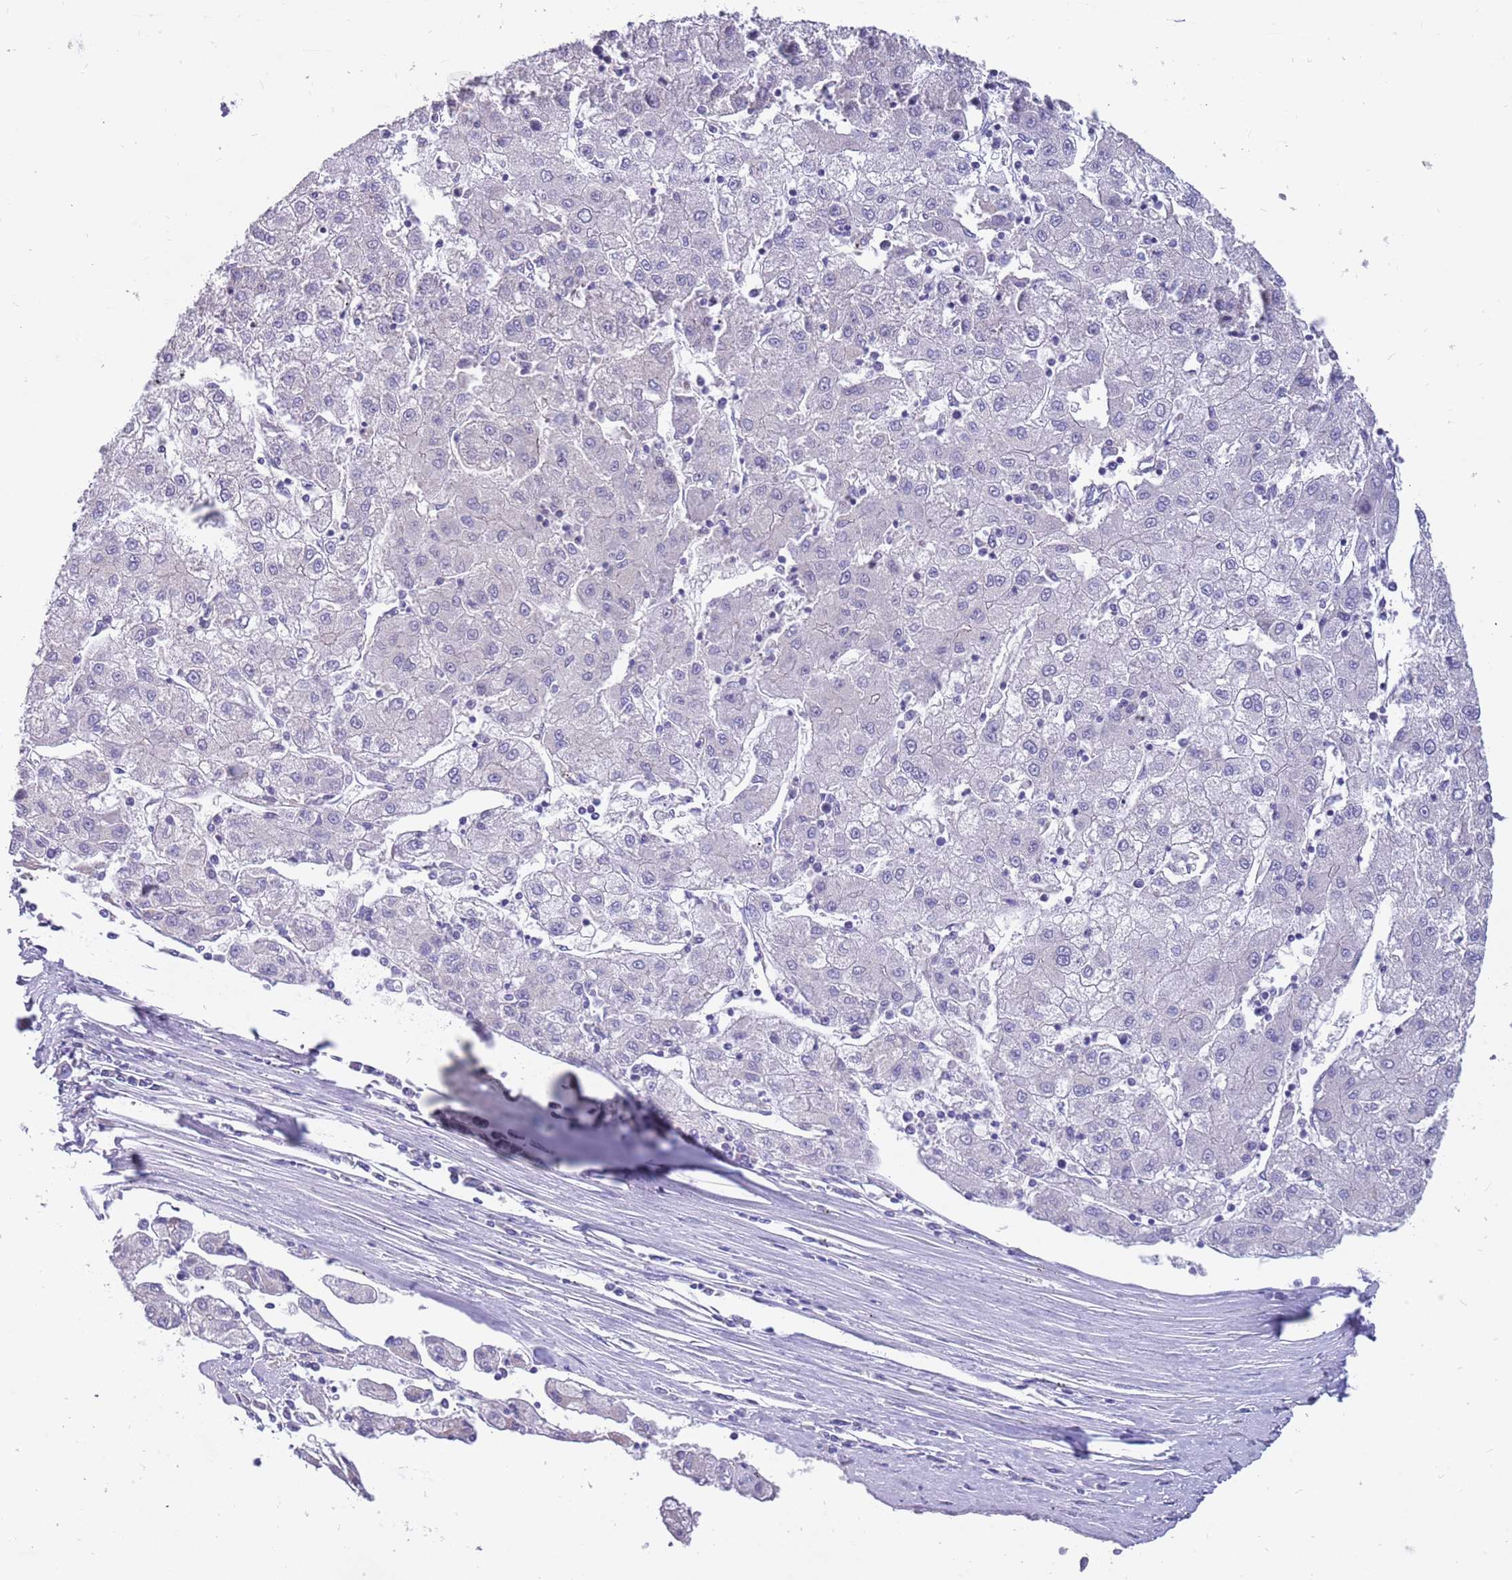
{"staining": {"intensity": "negative", "quantity": "none", "location": "none"}, "tissue": "liver cancer", "cell_type": "Tumor cells", "image_type": "cancer", "snomed": [{"axis": "morphology", "description": "Carcinoma, Hepatocellular, NOS"}, {"axis": "topography", "description": "Liver"}], "caption": "A histopathology image of hepatocellular carcinoma (liver) stained for a protein shows no brown staining in tumor cells.", "gene": "RHCG", "patient": {"sex": "male", "age": 72}}